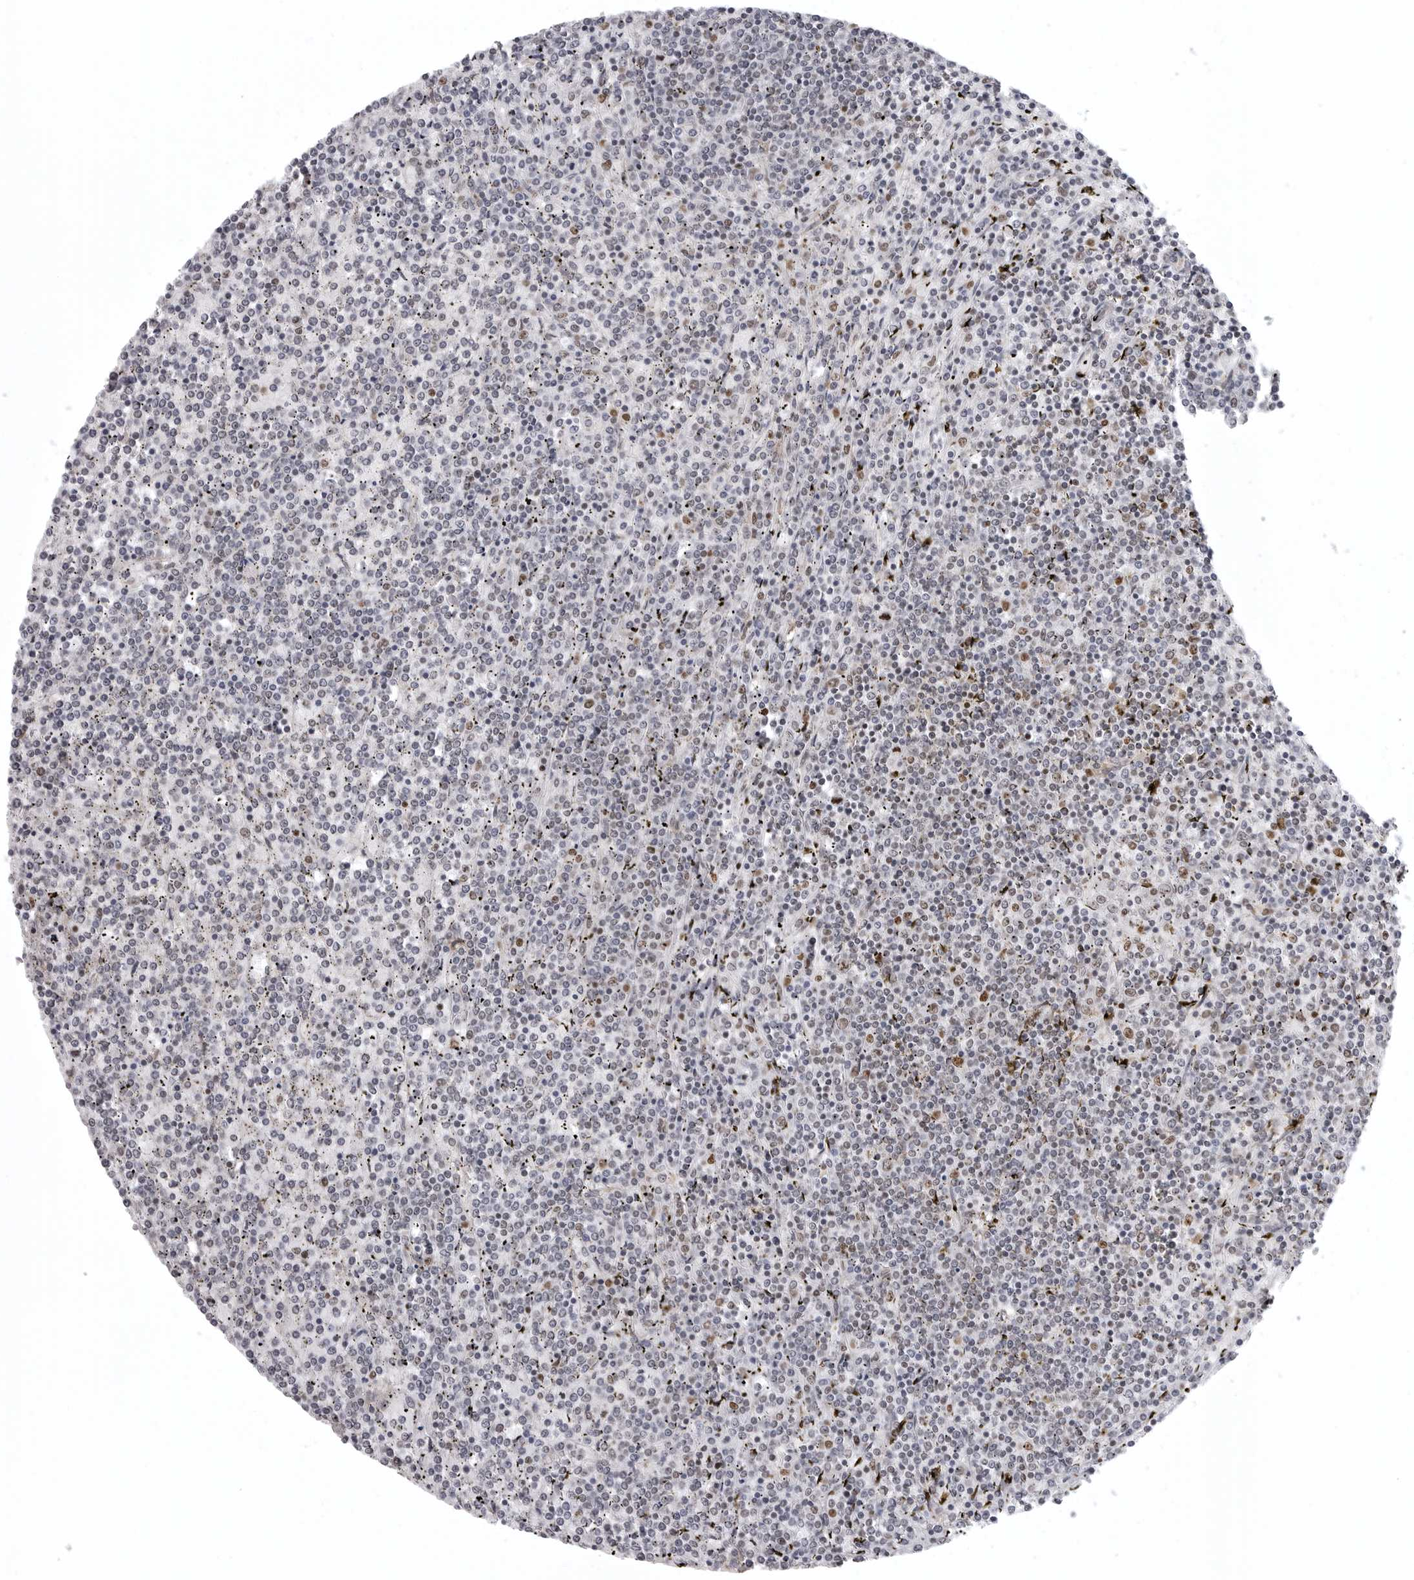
{"staining": {"intensity": "negative", "quantity": "none", "location": "none"}, "tissue": "lymphoma", "cell_type": "Tumor cells", "image_type": "cancer", "snomed": [{"axis": "morphology", "description": "Malignant lymphoma, non-Hodgkin's type, Low grade"}, {"axis": "topography", "description": "Spleen"}], "caption": "The immunohistochemistry image has no significant positivity in tumor cells of low-grade malignant lymphoma, non-Hodgkin's type tissue.", "gene": "PRDM10", "patient": {"sex": "female", "age": 19}}